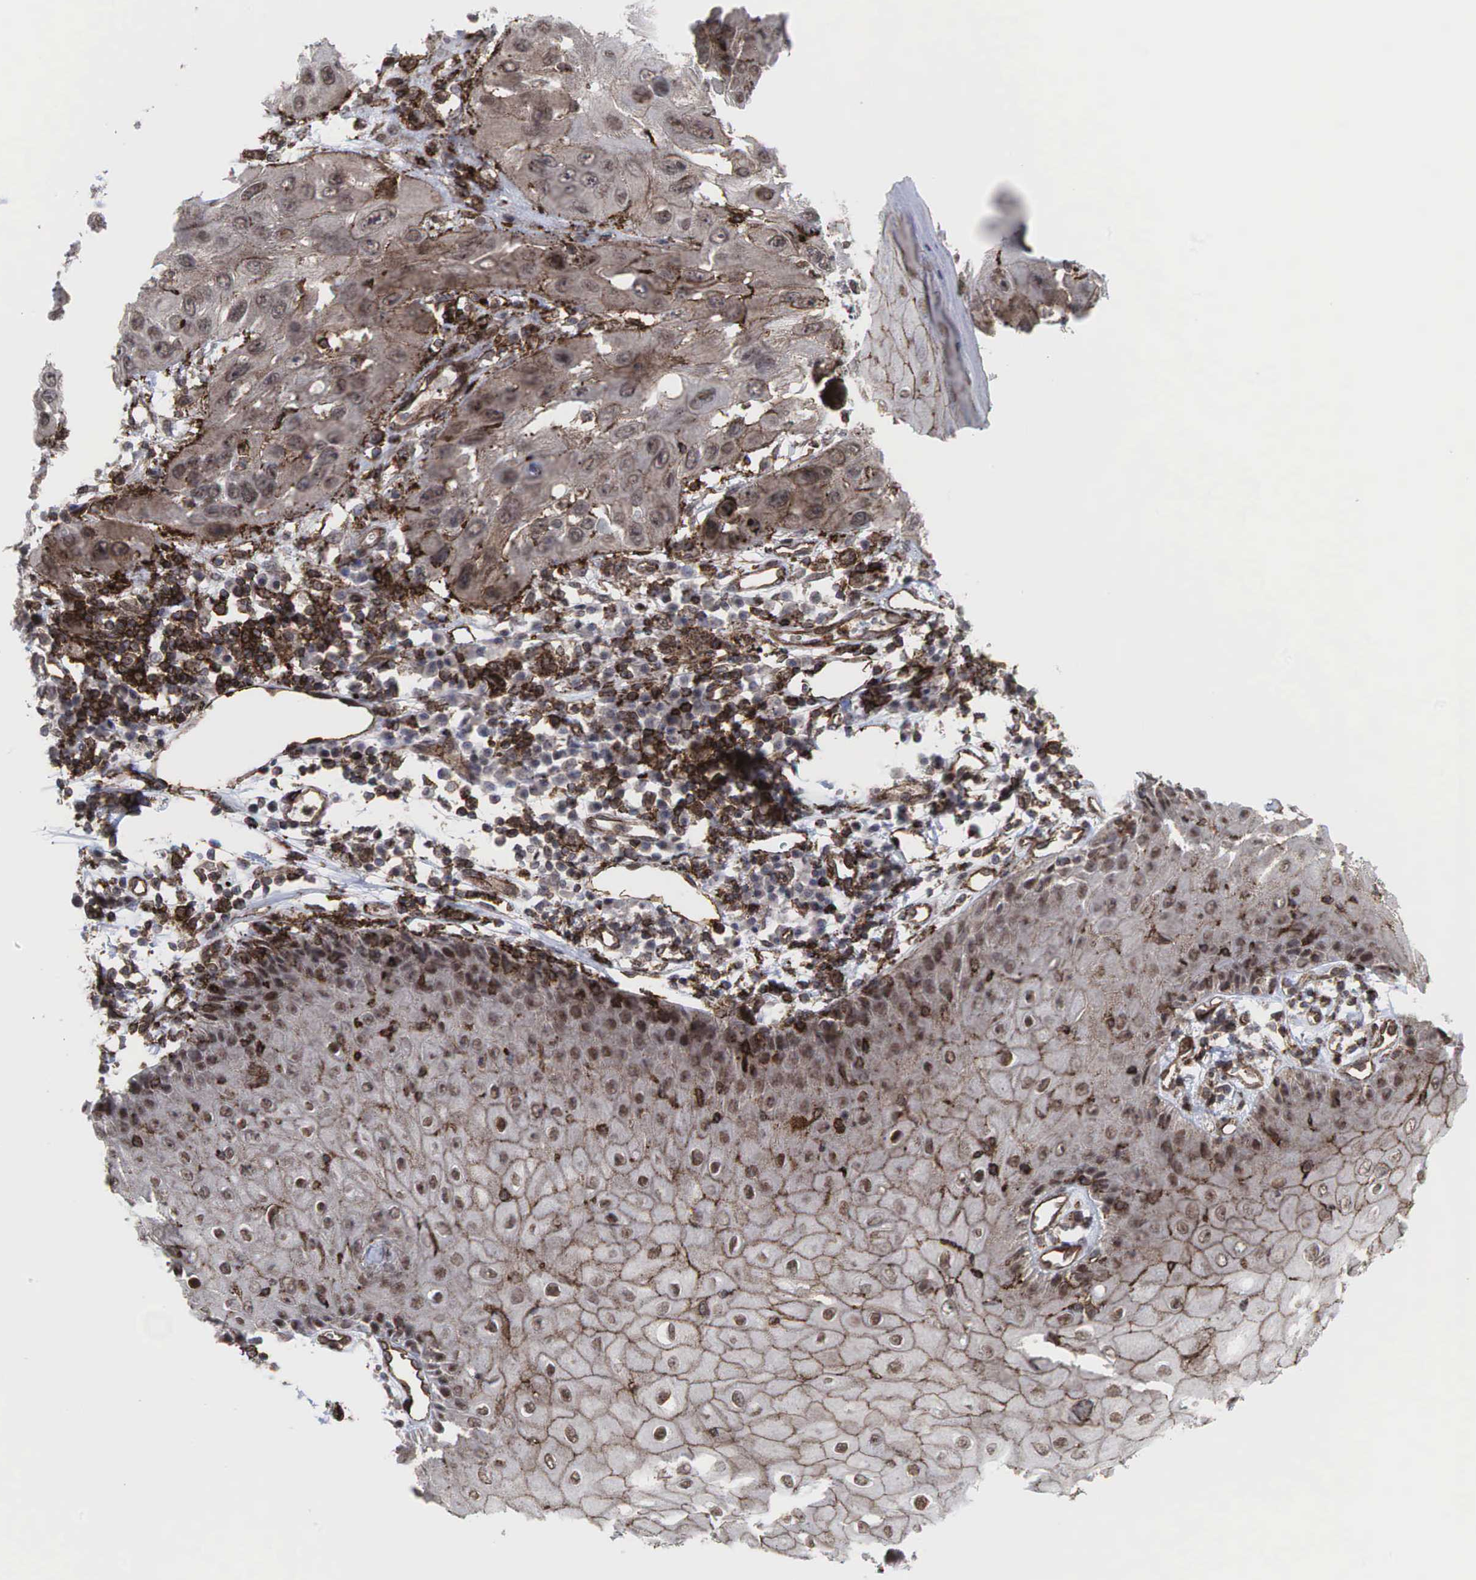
{"staining": {"intensity": "weak", "quantity": ">75%", "location": "cytoplasmic/membranous"}, "tissue": "skin cancer", "cell_type": "Tumor cells", "image_type": "cancer", "snomed": [{"axis": "morphology", "description": "Squamous cell carcinoma, NOS"}, {"axis": "topography", "description": "Skin"}, {"axis": "topography", "description": "Anal"}], "caption": "This image demonstrates immunohistochemistry staining of human squamous cell carcinoma (skin), with low weak cytoplasmic/membranous expression in approximately >75% of tumor cells.", "gene": "GPRASP1", "patient": {"sex": "male", "age": 61}}